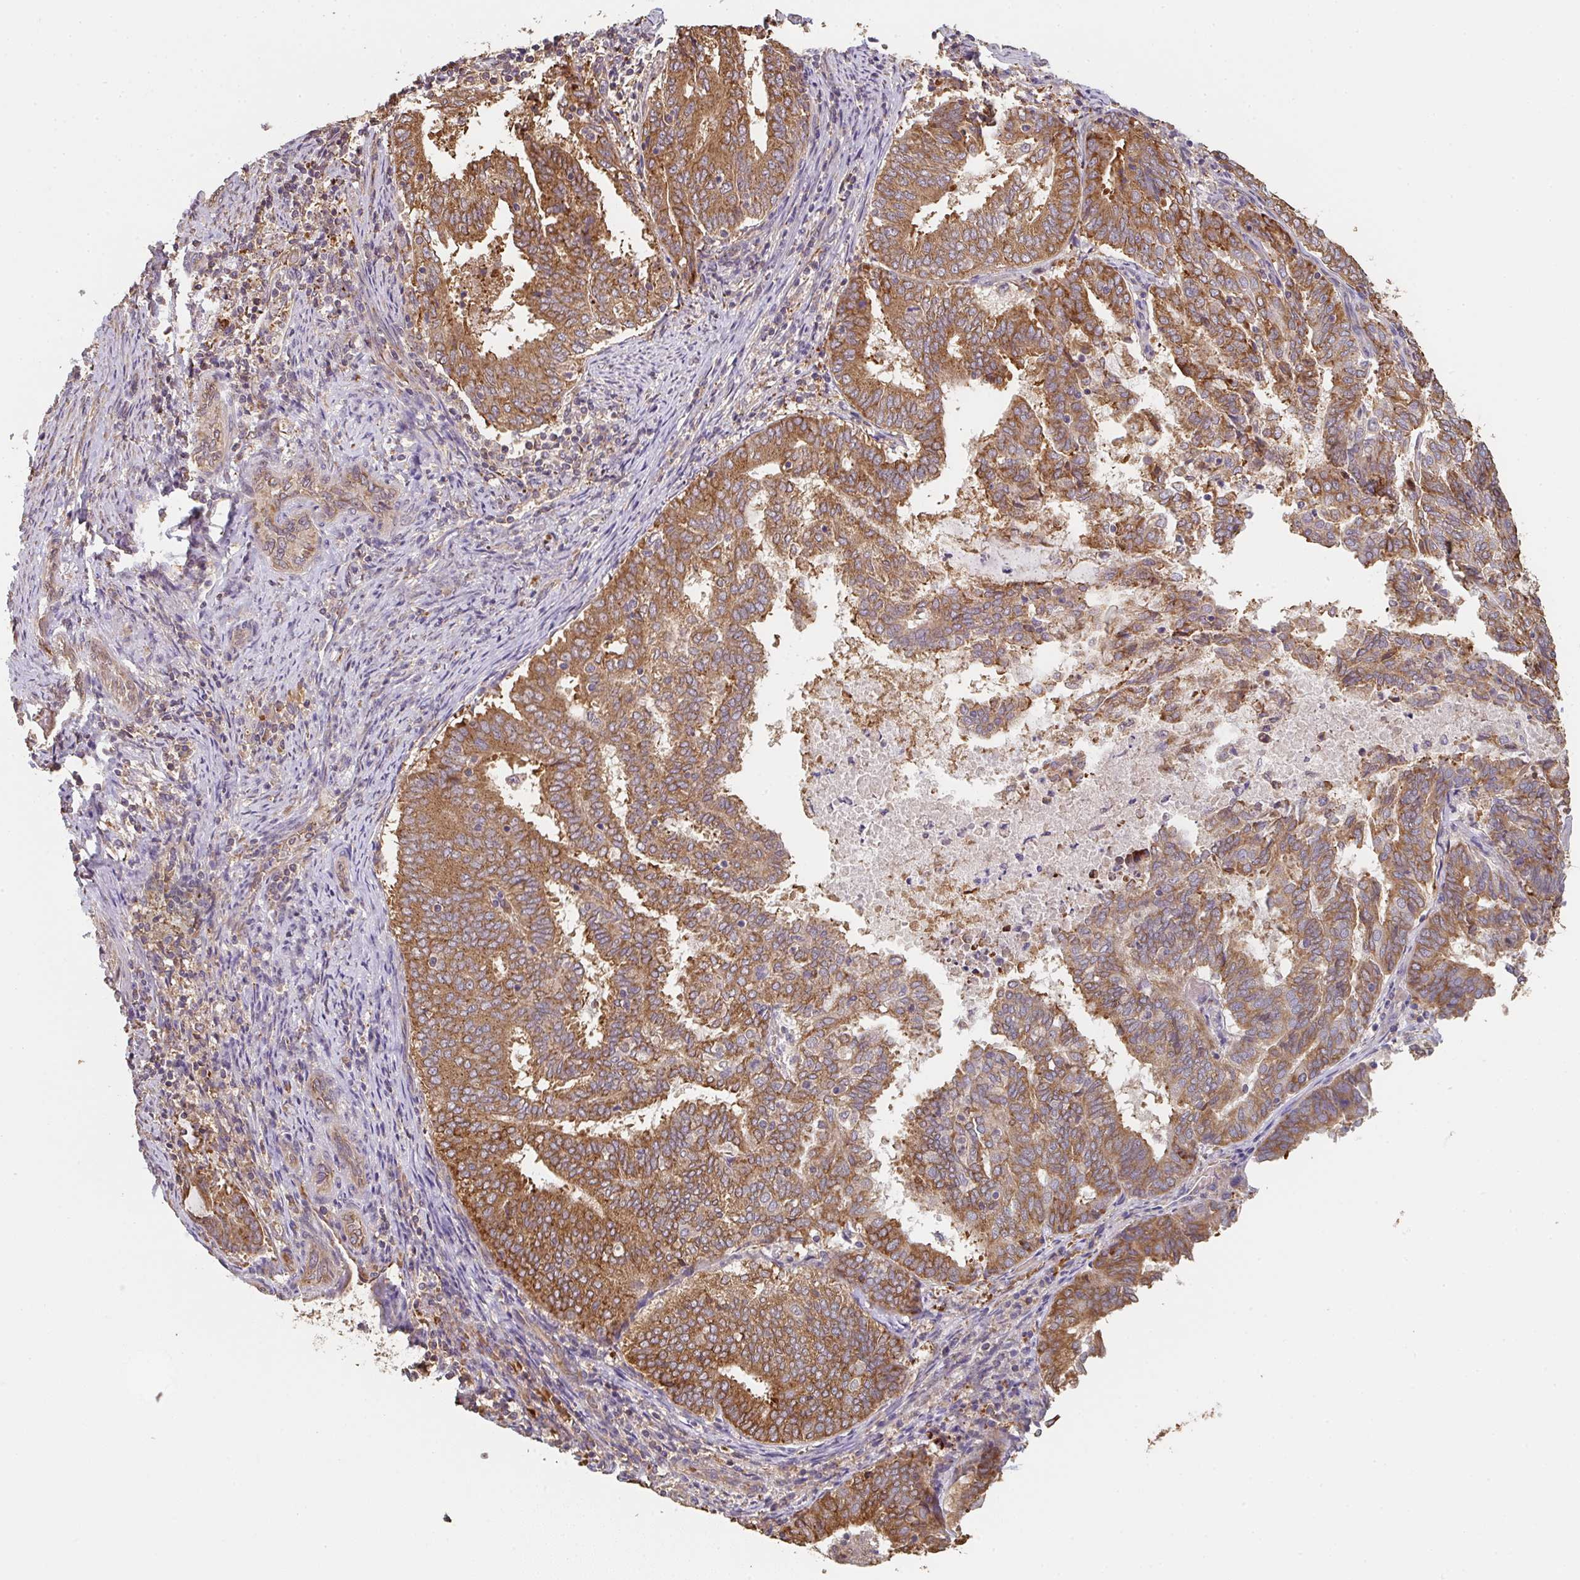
{"staining": {"intensity": "moderate", "quantity": ">75%", "location": "cytoplasmic/membranous"}, "tissue": "endometrial cancer", "cell_type": "Tumor cells", "image_type": "cancer", "snomed": [{"axis": "morphology", "description": "Adenocarcinoma, NOS"}, {"axis": "topography", "description": "Endometrium"}], "caption": "This is a histology image of immunohistochemistry (IHC) staining of endometrial cancer, which shows moderate staining in the cytoplasmic/membranous of tumor cells.", "gene": "POLG", "patient": {"sex": "female", "age": 80}}